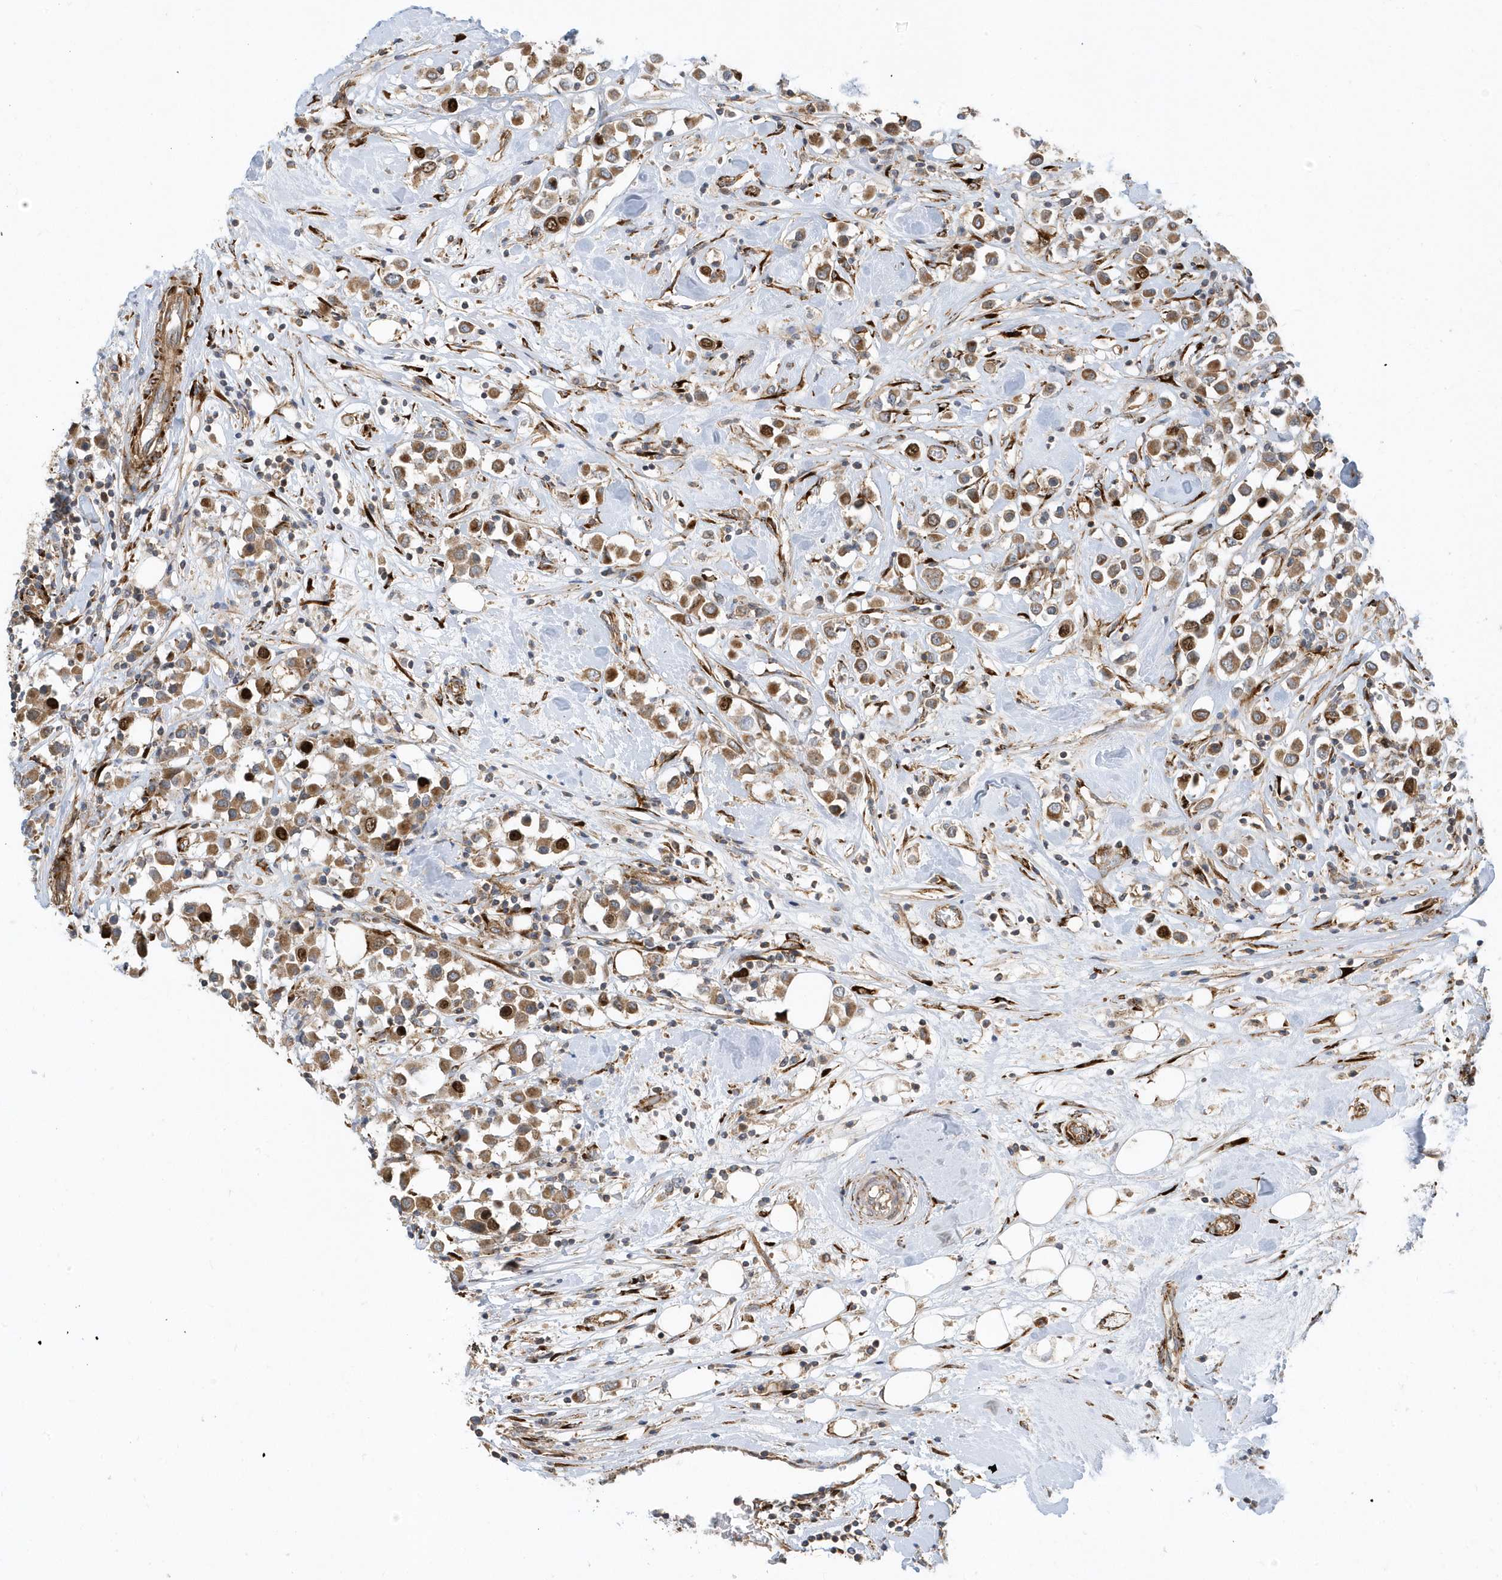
{"staining": {"intensity": "moderate", "quantity": ">75%", "location": "cytoplasmic/membranous,nuclear"}, "tissue": "breast cancer", "cell_type": "Tumor cells", "image_type": "cancer", "snomed": [{"axis": "morphology", "description": "Duct carcinoma"}, {"axis": "topography", "description": "Breast"}], "caption": "IHC histopathology image of neoplastic tissue: breast cancer (invasive ductal carcinoma) stained using immunohistochemistry shows medium levels of moderate protein expression localized specifically in the cytoplasmic/membranous and nuclear of tumor cells, appearing as a cytoplasmic/membranous and nuclear brown color.", "gene": "HRH4", "patient": {"sex": "female", "age": 61}}